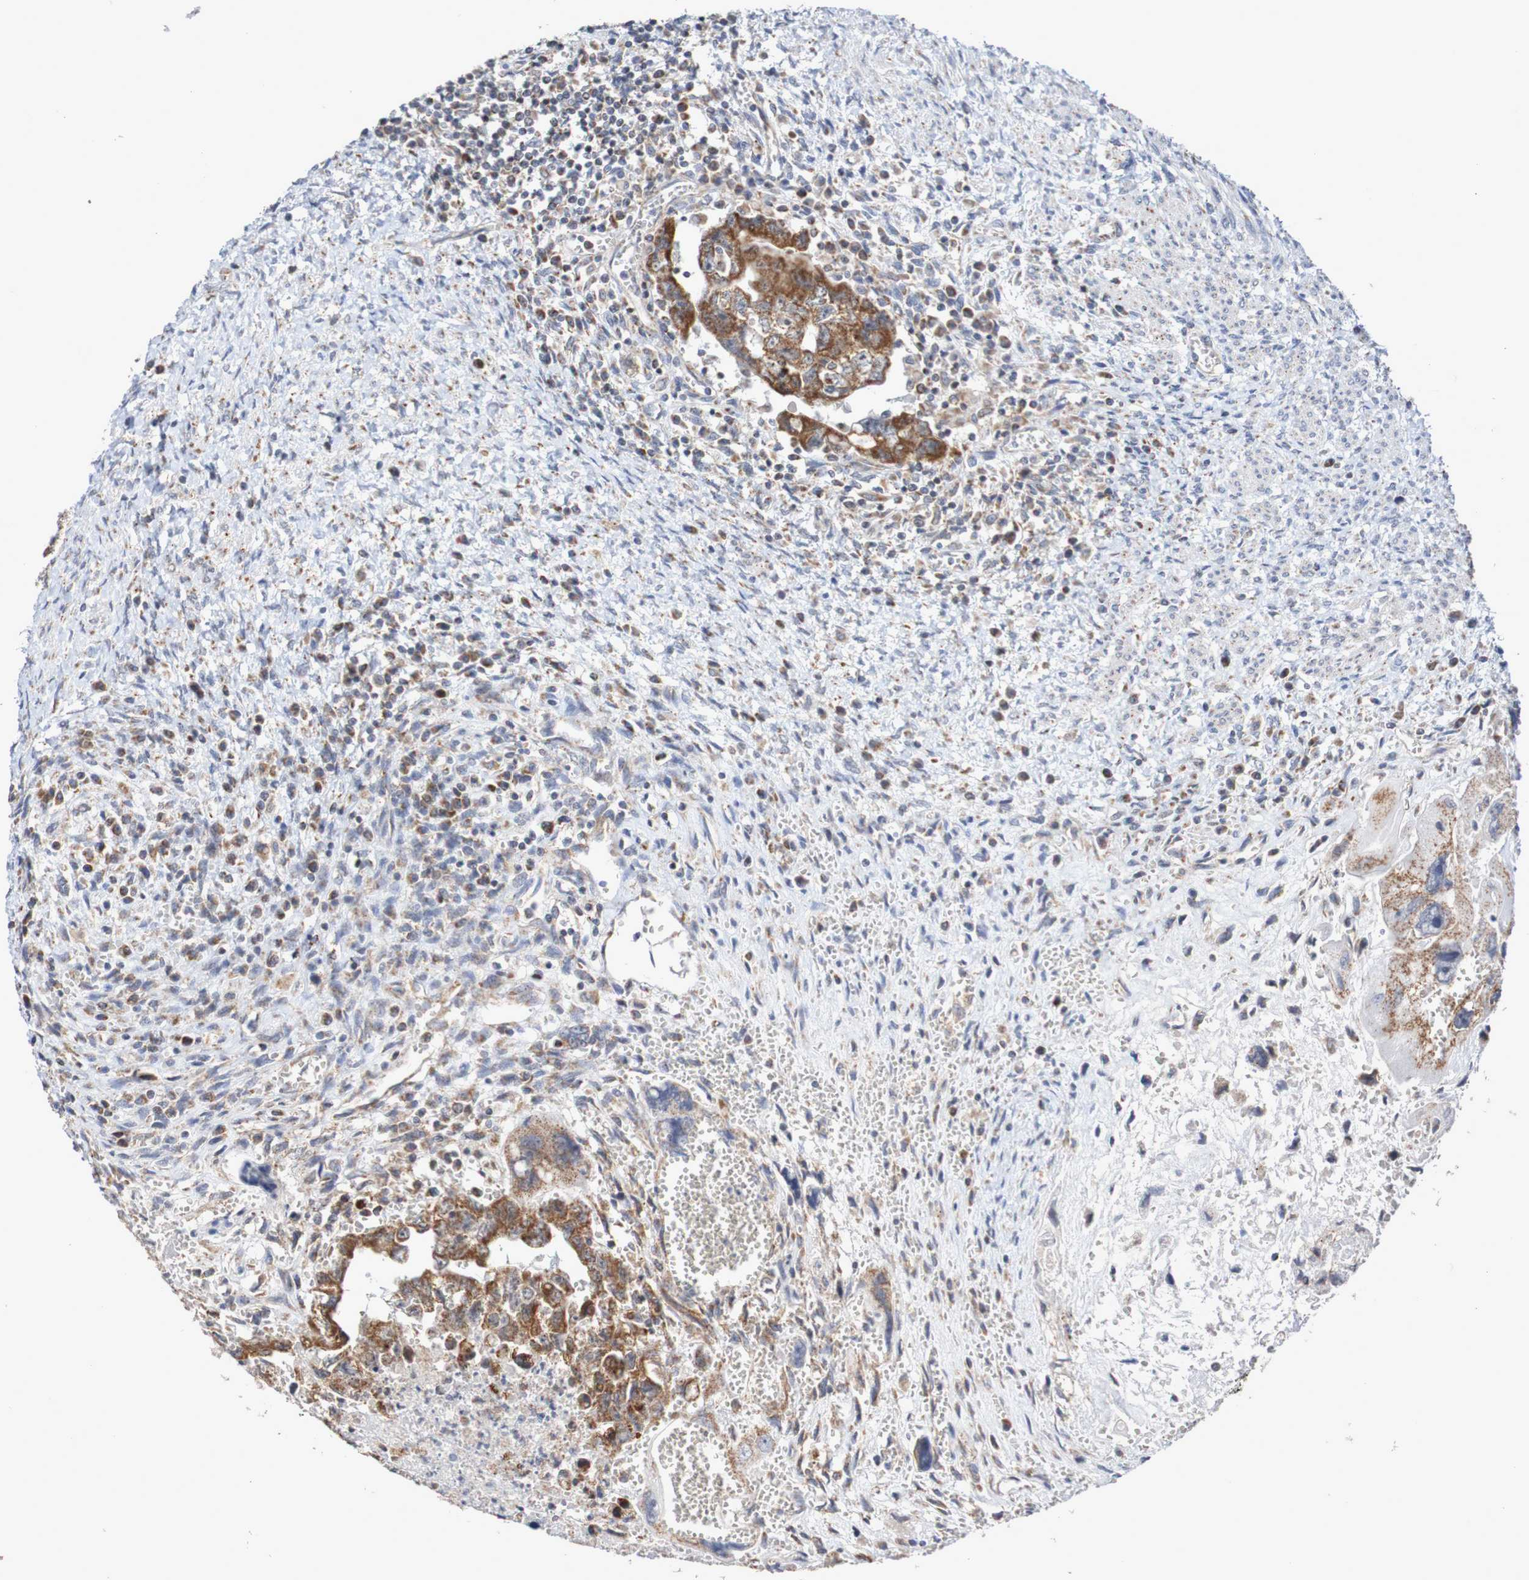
{"staining": {"intensity": "moderate", "quantity": ">75%", "location": "cytoplasmic/membranous"}, "tissue": "testis cancer", "cell_type": "Tumor cells", "image_type": "cancer", "snomed": [{"axis": "morphology", "description": "Carcinoma, Embryonal, NOS"}, {"axis": "topography", "description": "Testis"}], "caption": "Immunohistochemical staining of human testis cancer demonstrates moderate cytoplasmic/membranous protein staining in approximately >75% of tumor cells.", "gene": "DVL1", "patient": {"sex": "male", "age": 28}}